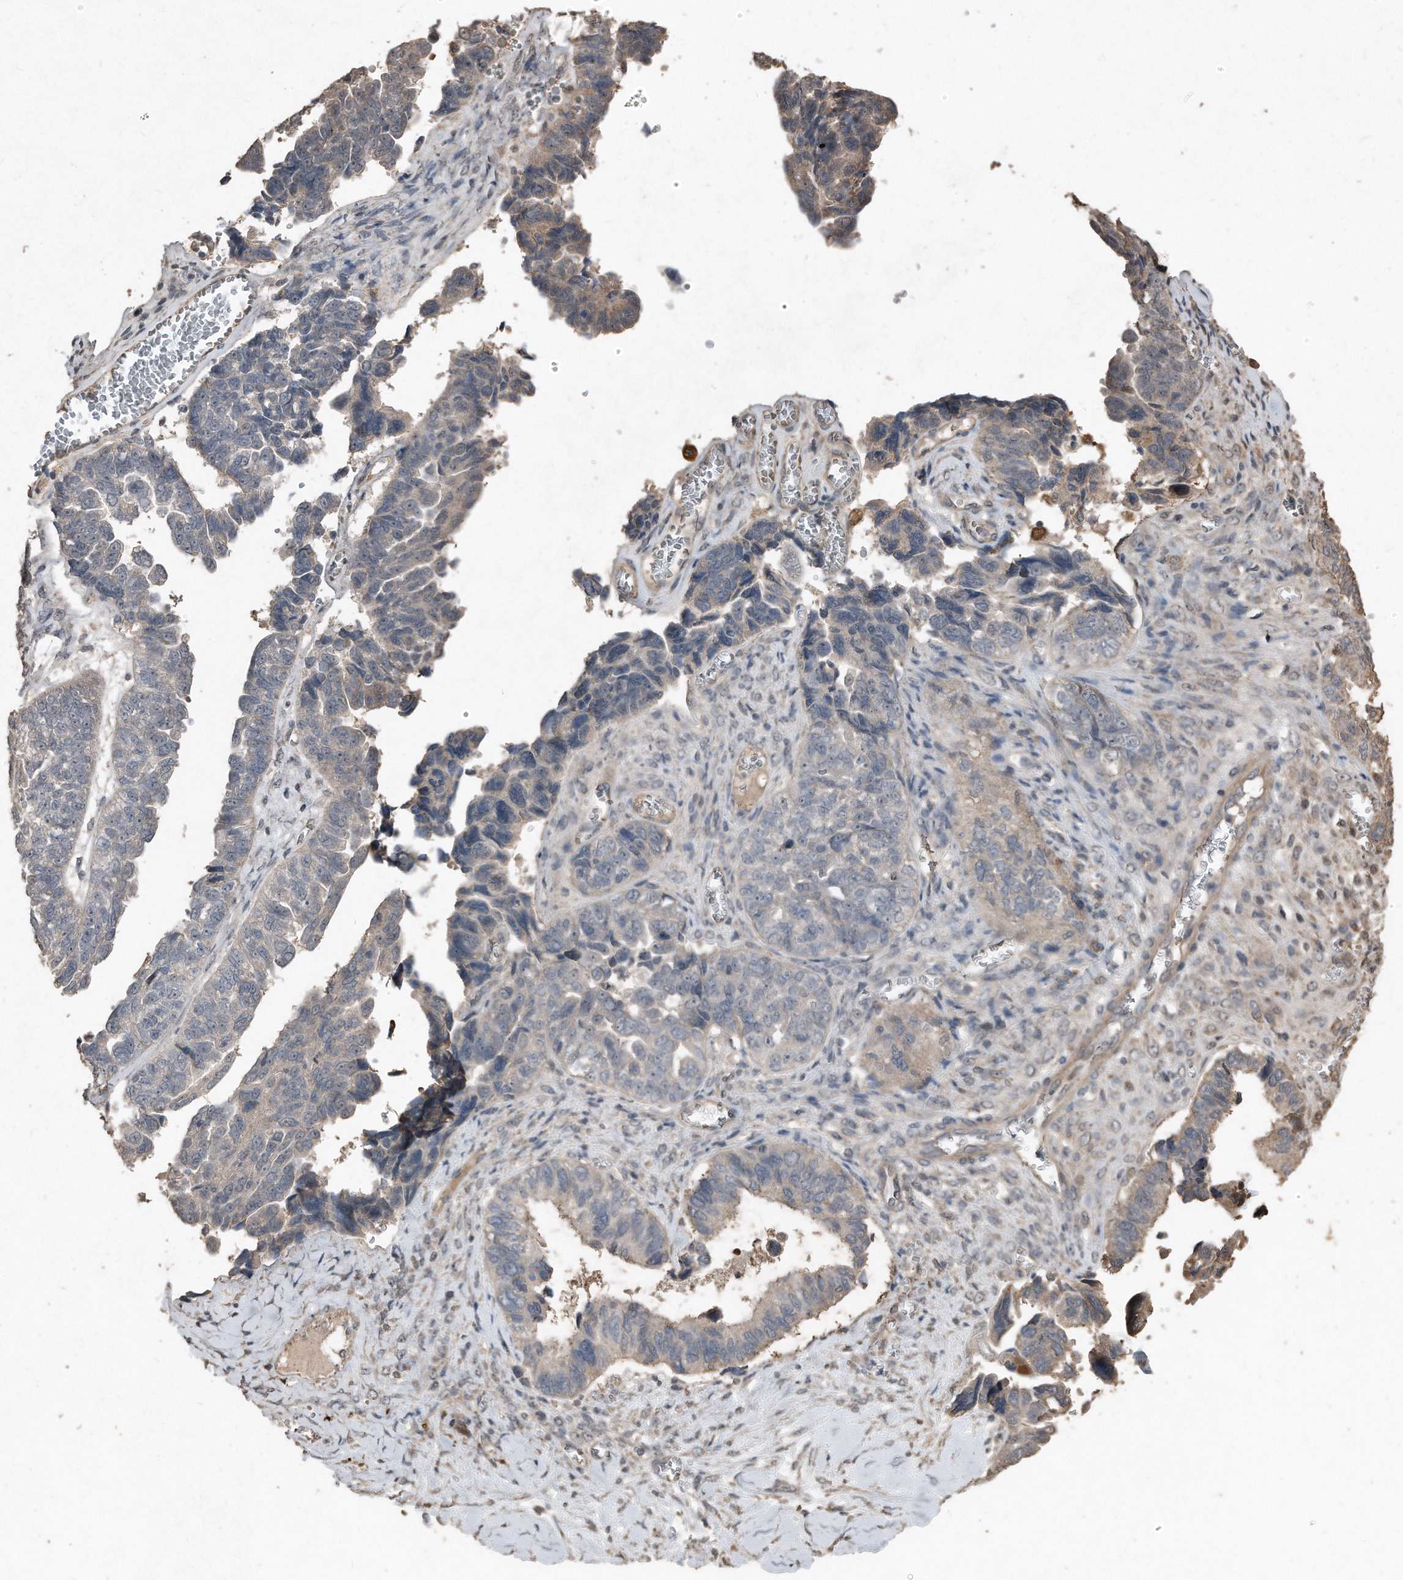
{"staining": {"intensity": "weak", "quantity": "<25%", "location": "cytoplasmic/membranous"}, "tissue": "ovarian cancer", "cell_type": "Tumor cells", "image_type": "cancer", "snomed": [{"axis": "morphology", "description": "Cystadenocarcinoma, serous, NOS"}, {"axis": "topography", "description": "Ovary"}], "caption": "A high-resolution image shows immunohistochemistry staining of ovarian serous cystadenocarcinoma, which displays no significant expression in tumor cells. (Stains: DAB (3,3'-diaminobenzidine) immunohistochemistry with hematoxylin counter stain, Microscopy: brightfield microscopy at high magnification).", "gene": "ANKRD10", "patient": {"sex": "female", "age": 79}}